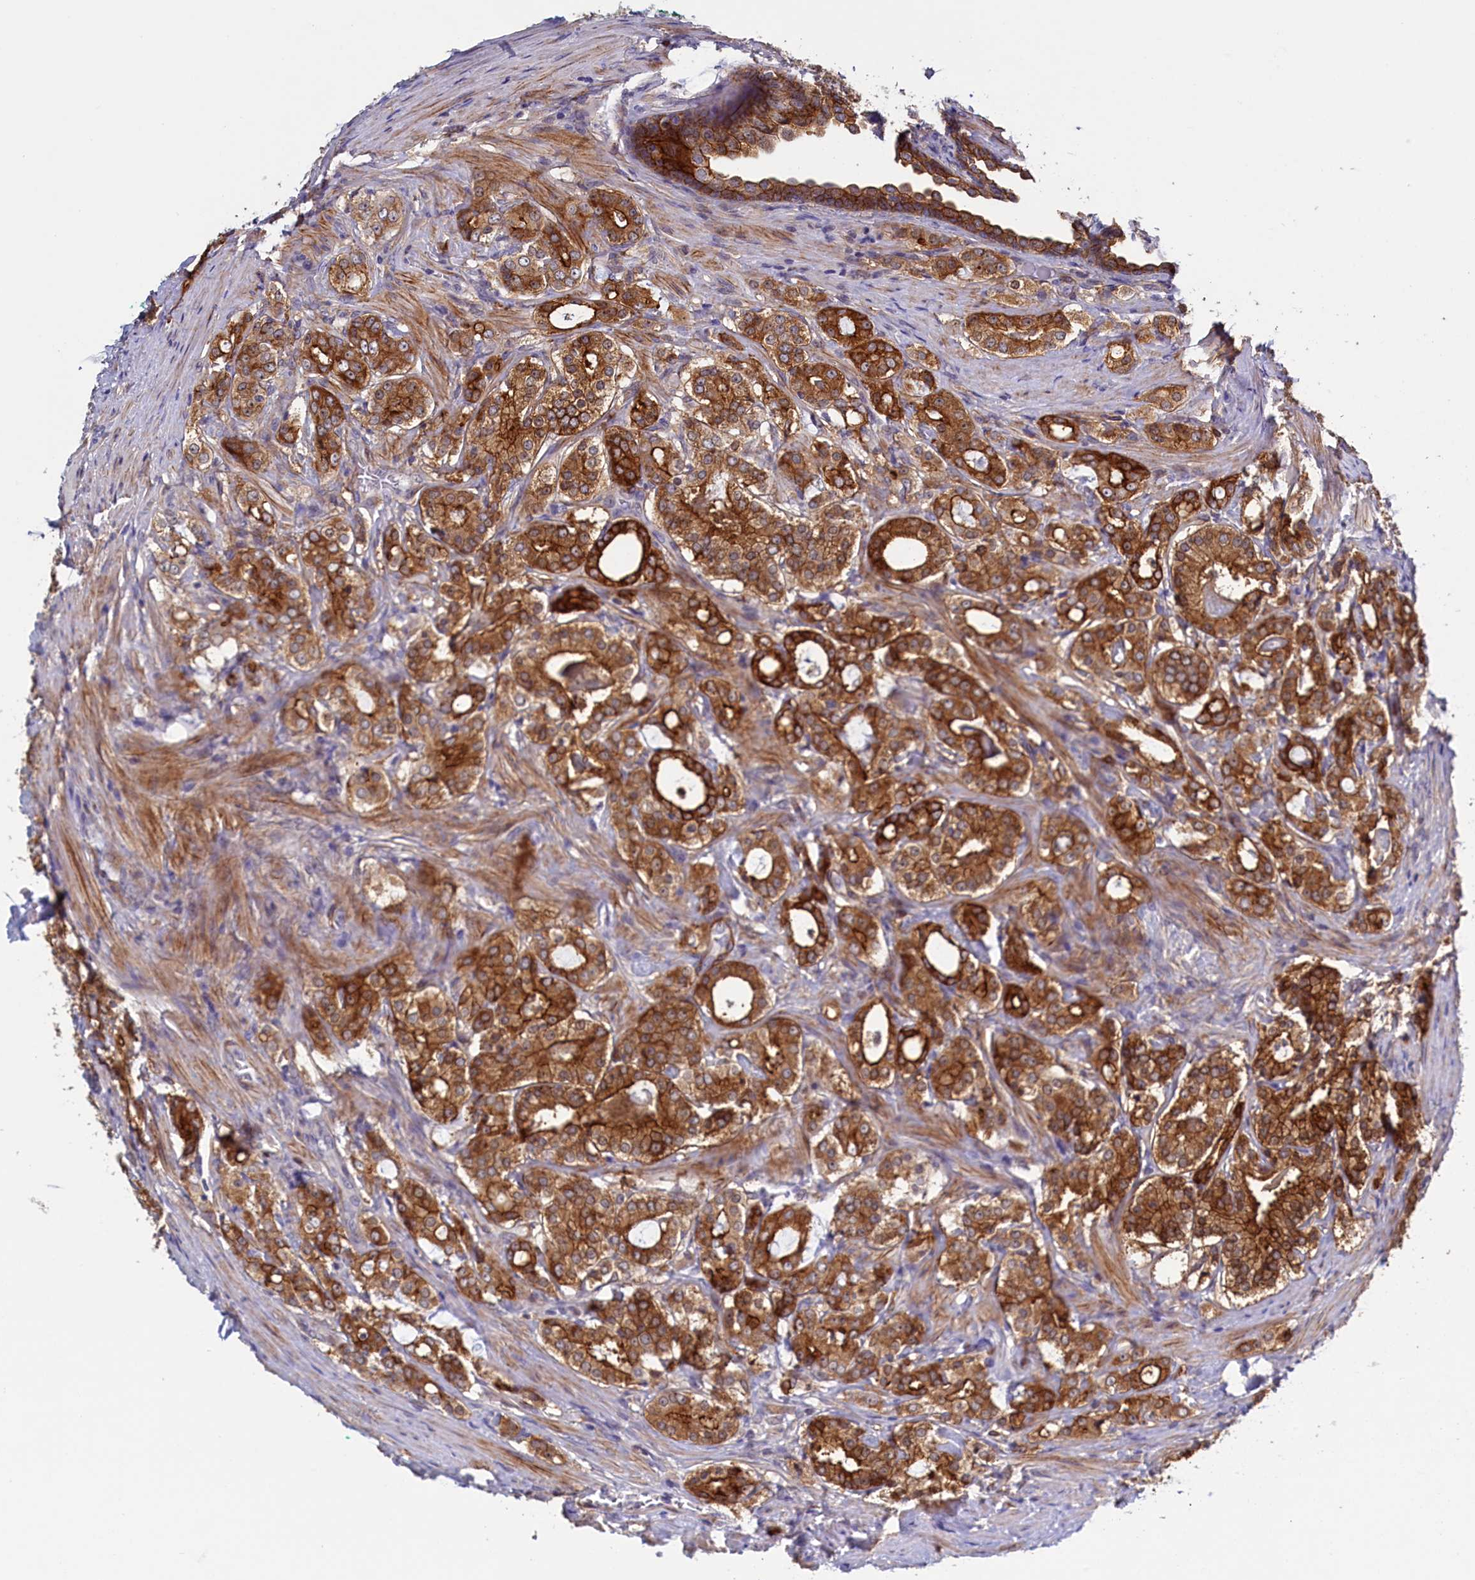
{"staining": {"intensity": "strong", "quantity": ">75%", "location": "cytoplasmic/membranous"}, "tissue": "prostate cancer", "cell_type": "Tumor cells", "image_type": "cancer", "snomed": [{"axis": "morphology", "description": "Adenocarcinoma, High grade"}, {"axis": "topography", "description": "Prostate"}], "caption": "Immunohistochemical staining of human adenocarcinoma (high-grade) (prostate) reveals high levels of strong cytoplasmic/membranous protein expression in approximately >75% of tumor cells.", "gene": "PACSIN3", "patient": {"sex": "male", "age": 63}}